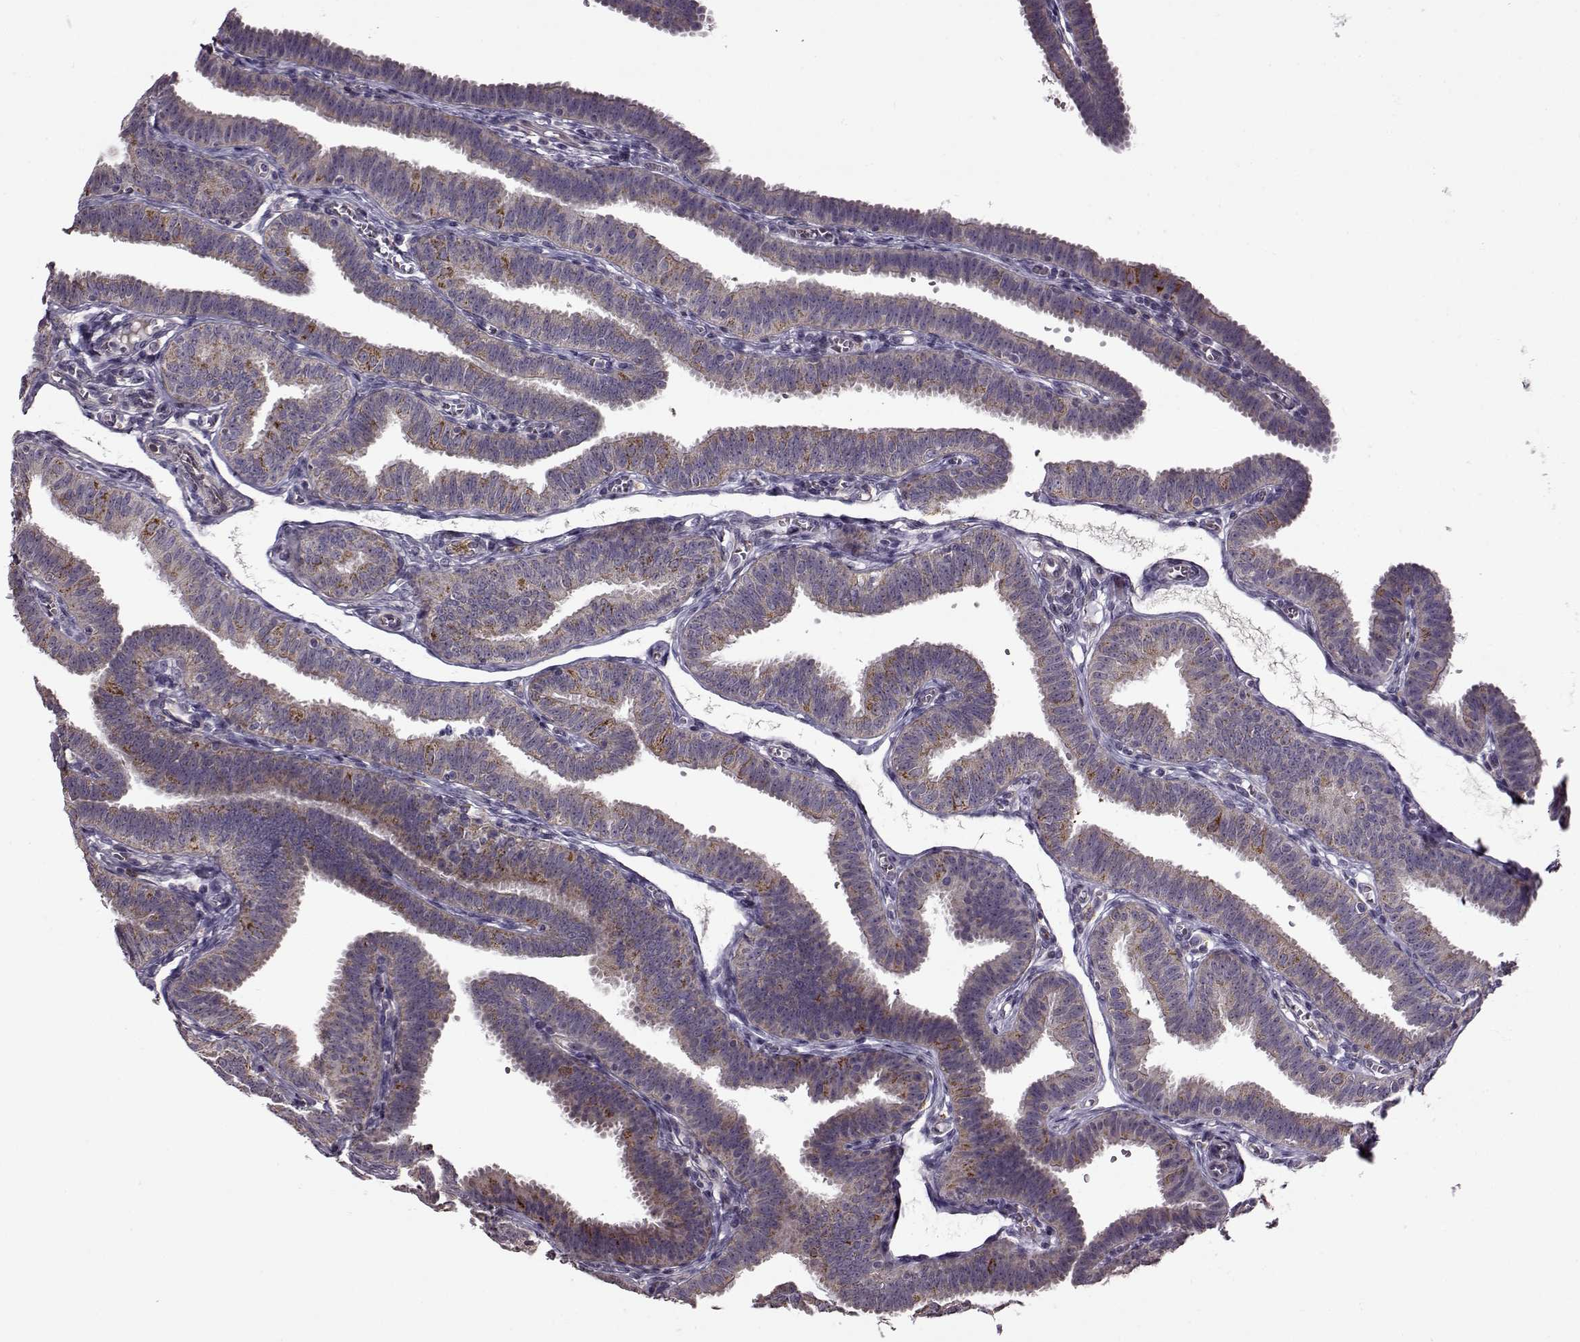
{"staining": {"intensity": "moderate", "quantity": "25%-75%", "location": "cytoplasmic/membranous"}, "tissue": "fallopian tube", "cell_type": "Glandular cells", "image_type": "normal", "snomed": [{"axis": "morphology", "description": "Normal tissue, NOS"}, {"axis": "topography", "description": "Fallopian tube"}], "caption": "DAB immunohistochemical staining of normal fallopian tube shows moderate cytoplasmic/membranous protein expression in about 25%-75% of glandular cells.", "gene": "MTSS1", "patient": {"sex": "female", "age": 25}}